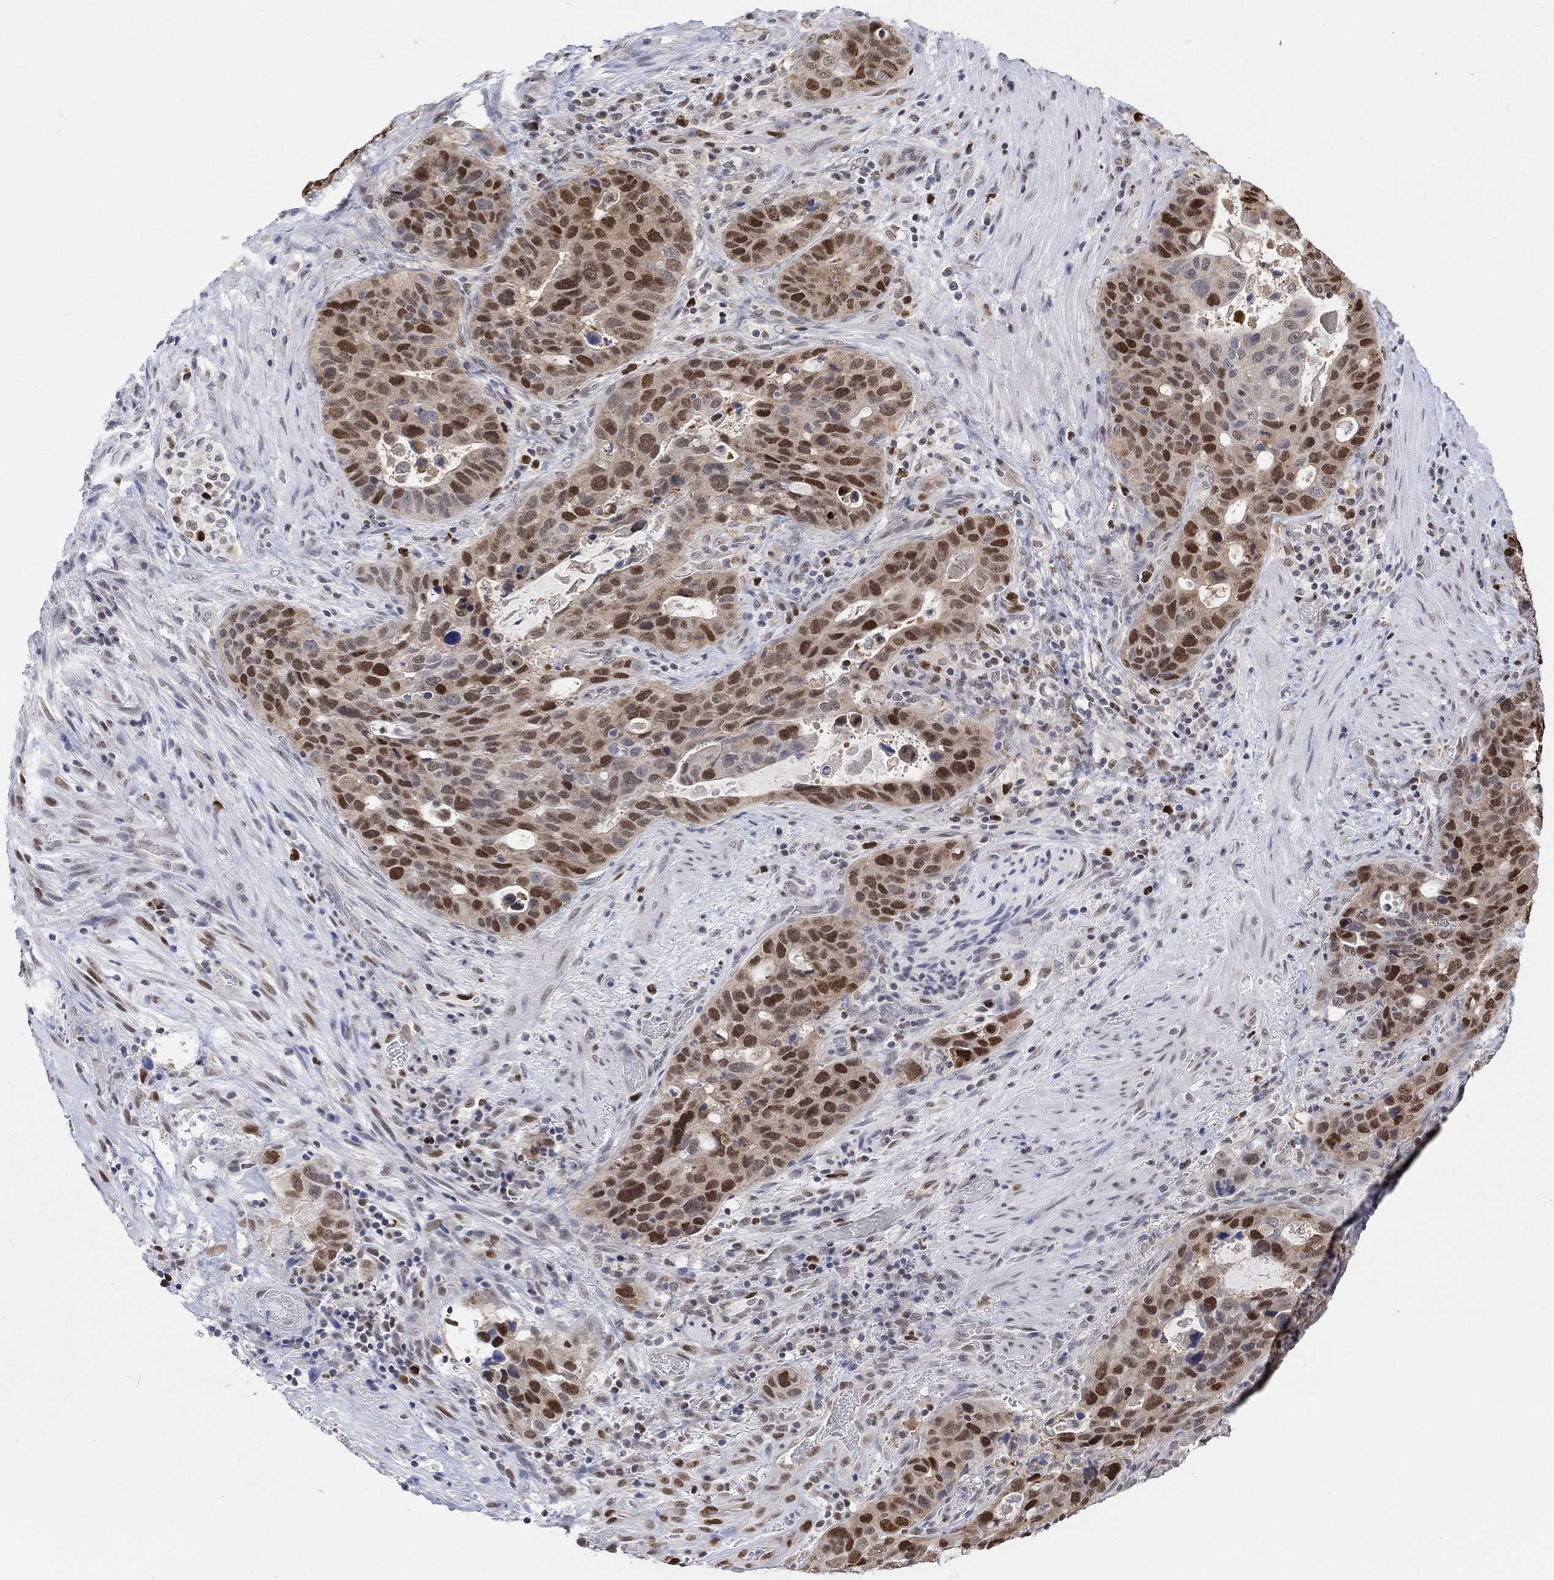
{"staining": {"intensity": "moderate", "quantity": ">75%", "location": "nuclear"}, "tissue": "stomach cancer", "cell_type": "Tumor cells", "image_type": "cancer", "snomed": [{"axis": "morphology", "description": "Adenocarcinoma, NOS"}, {"axis": "topography", "description": "Stomach"}], "caption": "Stomach cancer (adenocarcinoma) was stained to show a protein in brown. There is medium levels of moderate nuclear positivity in approximately >75% of tumor cells.", "gene": "RAD54L2", "patient": {"sex": "male", "age": 54}}